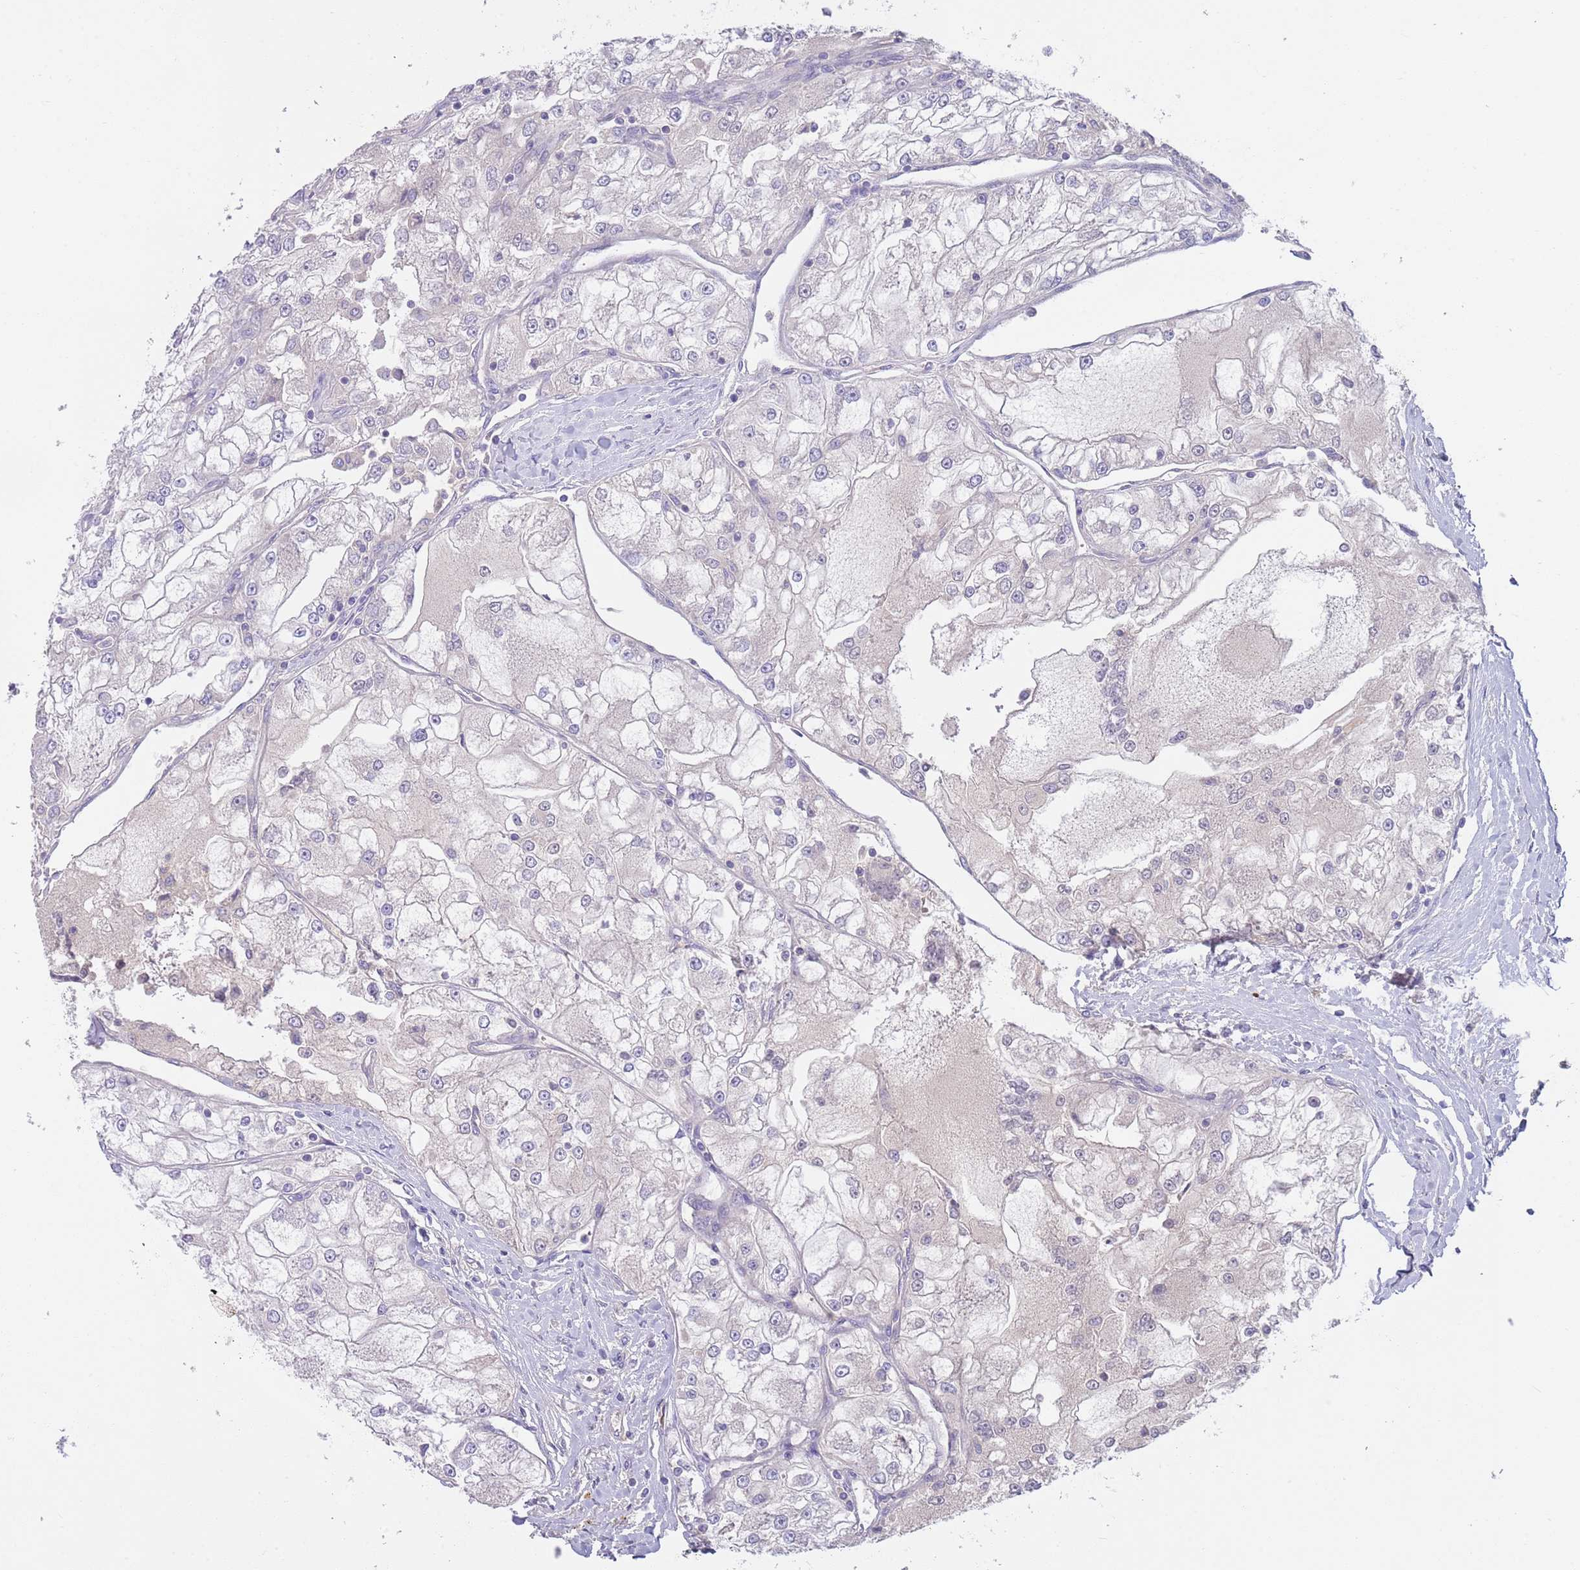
{"staining": {"intensity": "negative", "quantity": "none", "location": "none"}, "tissue": "renal cancer", "cell_type": "Tumor cells", "image_type": "cancer", "snomed": [{"axis": "morphology", "description": "Adenocarcinoma, NOS"}, {"axis": "topography", "description": "Kidney"}], "caption": "This histopathology image is of renal cancer (adenocarcinoma) stained with immunohistochemistry (IHC) to label a protein in brown with the nuclei are counter-stained blue. There is no expression in tumor cells.", "gene": "IGFL4", "patient": {"sex": "female", "age": 72}}